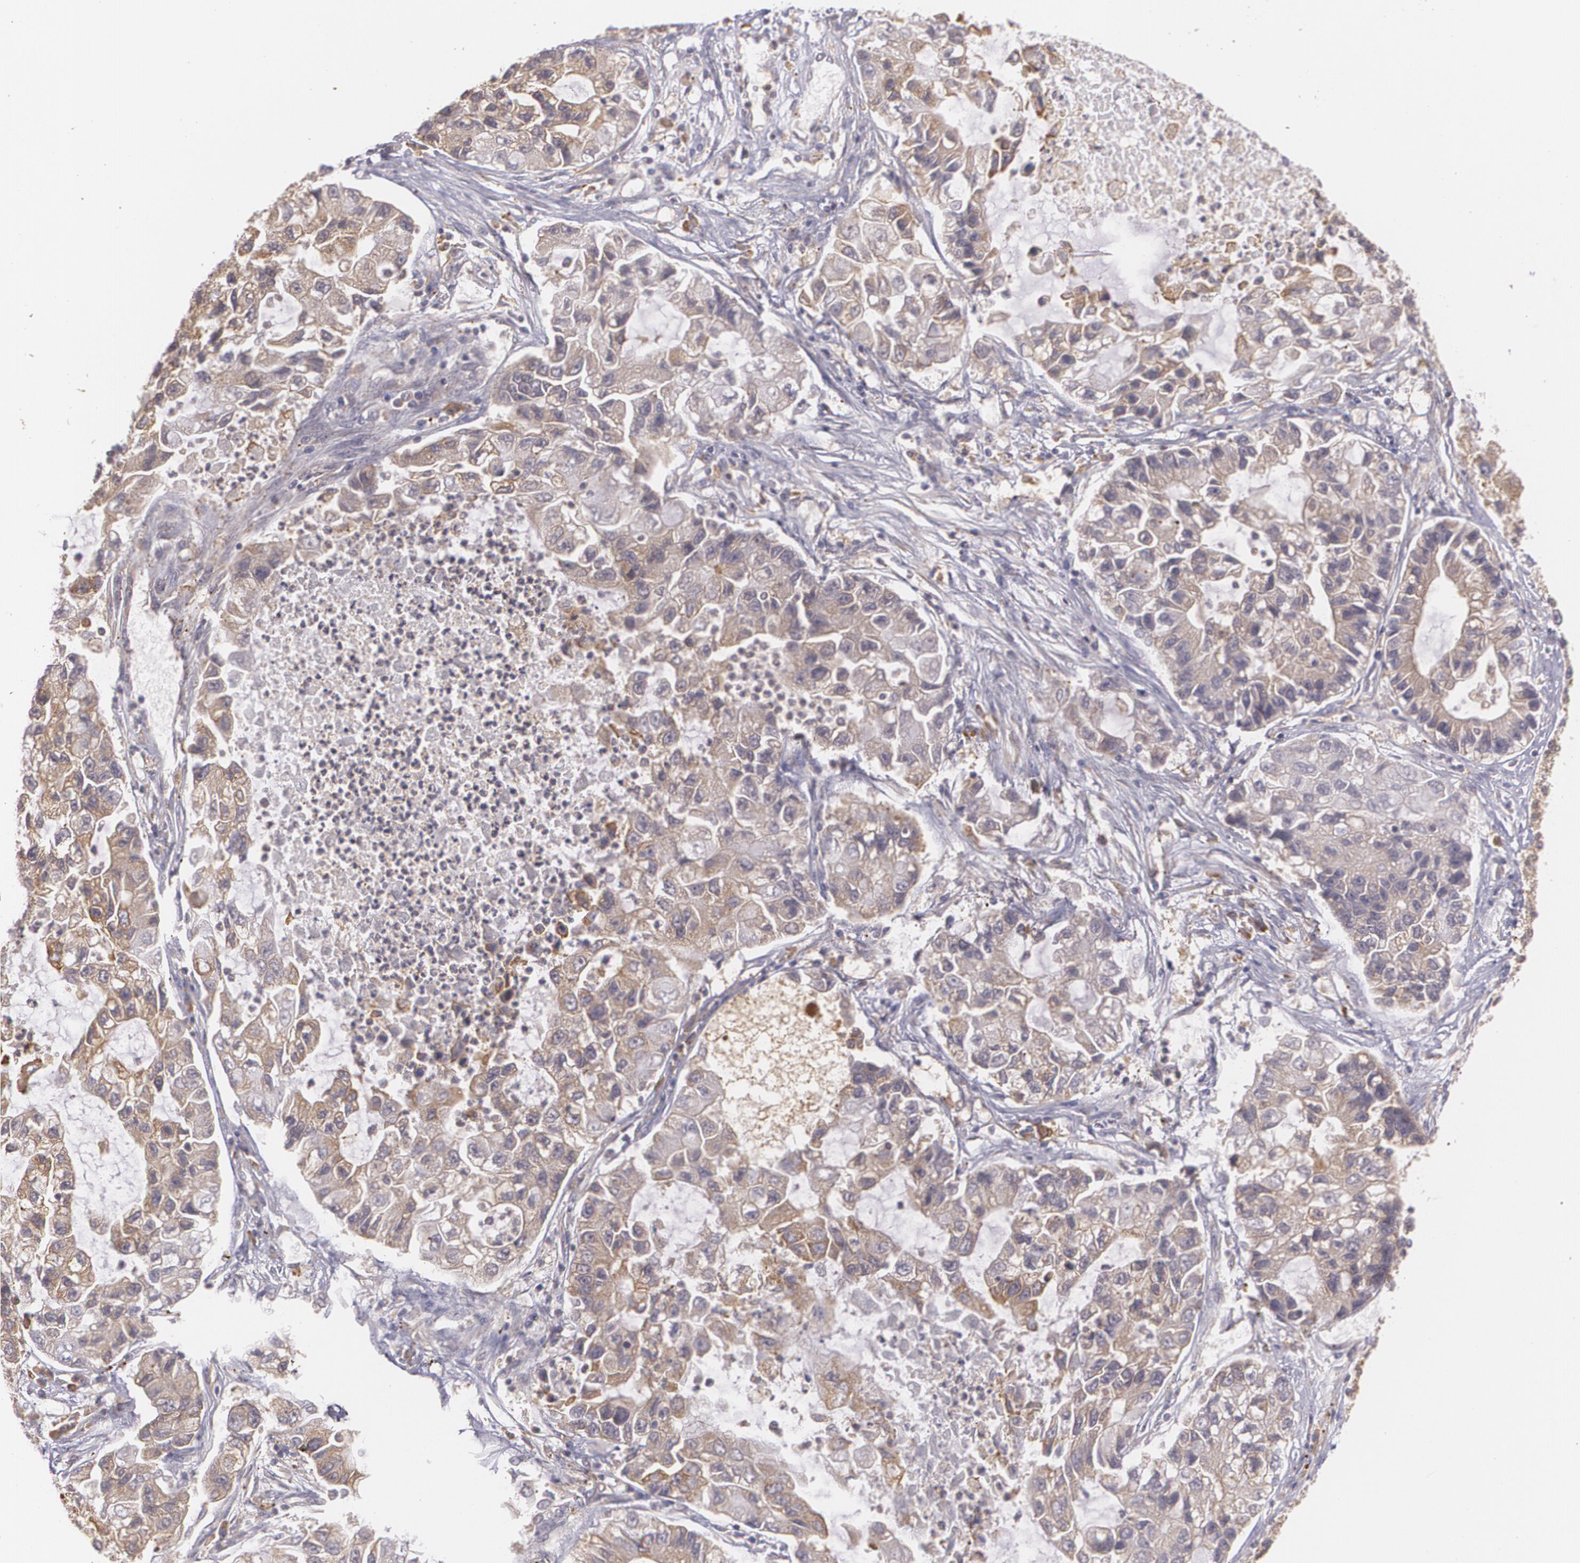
{"staining": {"intensity": "weak", "quantity": ">75%", "location": "cytoplasmic/membranous"}, "tissue": "lung cancer", "cell_type": "Tumor cells", "image_type": "cancer", "snomed": [{"axis": "morphology", "description": "Adenocarcinoma, NOS"}, {"axis": "topography", "description": "Lung"}], "caption": "Tumor cells exhibit weak cytoplasmic/membranous positivity in about >75% of cells in lung cancer (adenocarcinoma).", "gene": "CCL17", "patient": {"sex": "female", "age": 51}}